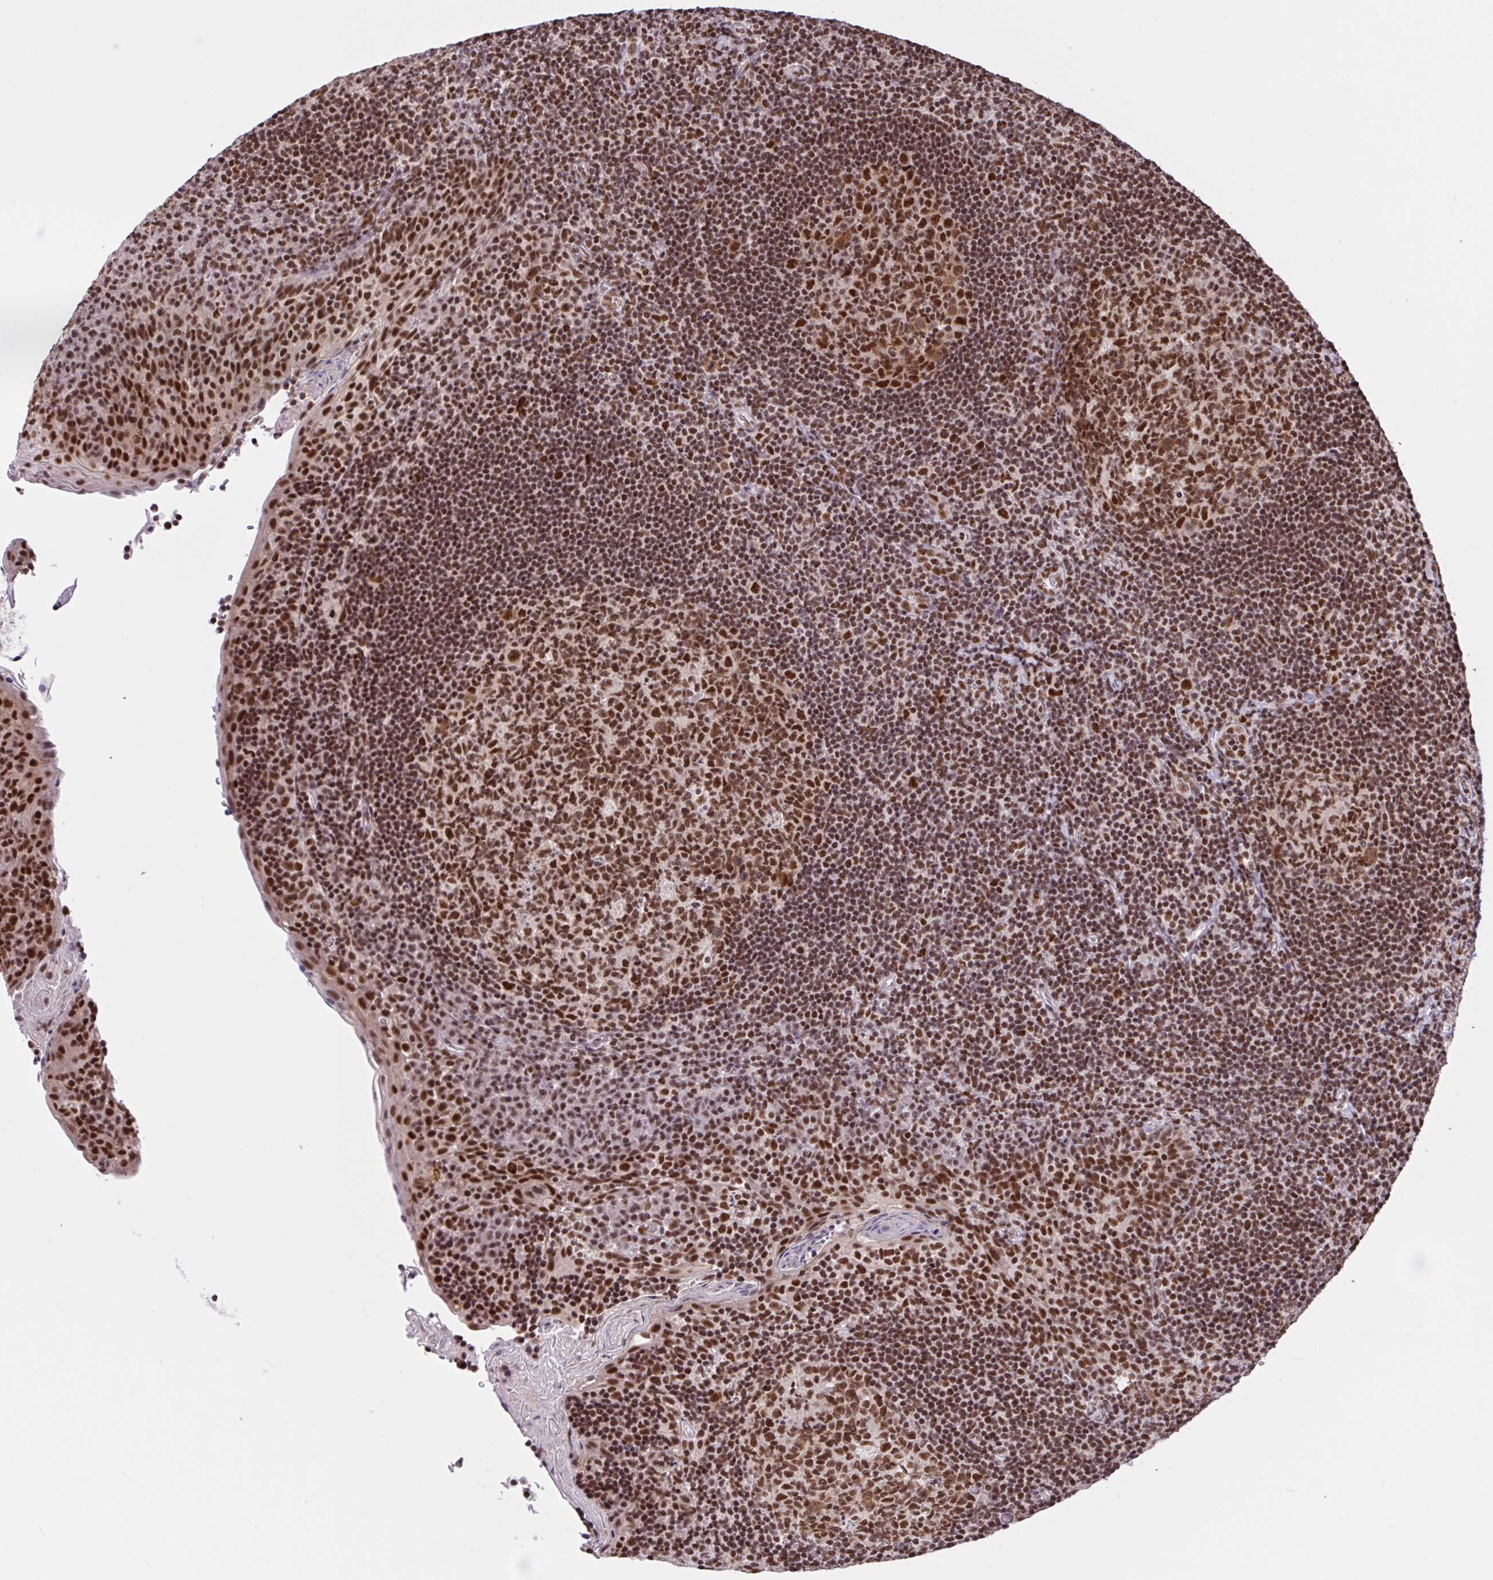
{"staining": {"intensity": "strong", "quantity": ">75%", "location": "nuclear"}, "tissue": "tonsil", "cell_type": "Germinal center cells", "image_type": "normal", "snomed": [{"axis": "morphology", "description": "Normal tissue, NOS"}, {"axis": "topography", "description": "Tonsil"}], "caption": "Germinal center cells exhibit high levels of strong nuclear staining in about >75% of cells in benign human tonsil. (DAB IHC, brown staining for protein, blue staining for nuclei).", "gene": "CCDC12", "patient": {"sex": "male", "age": 17}}